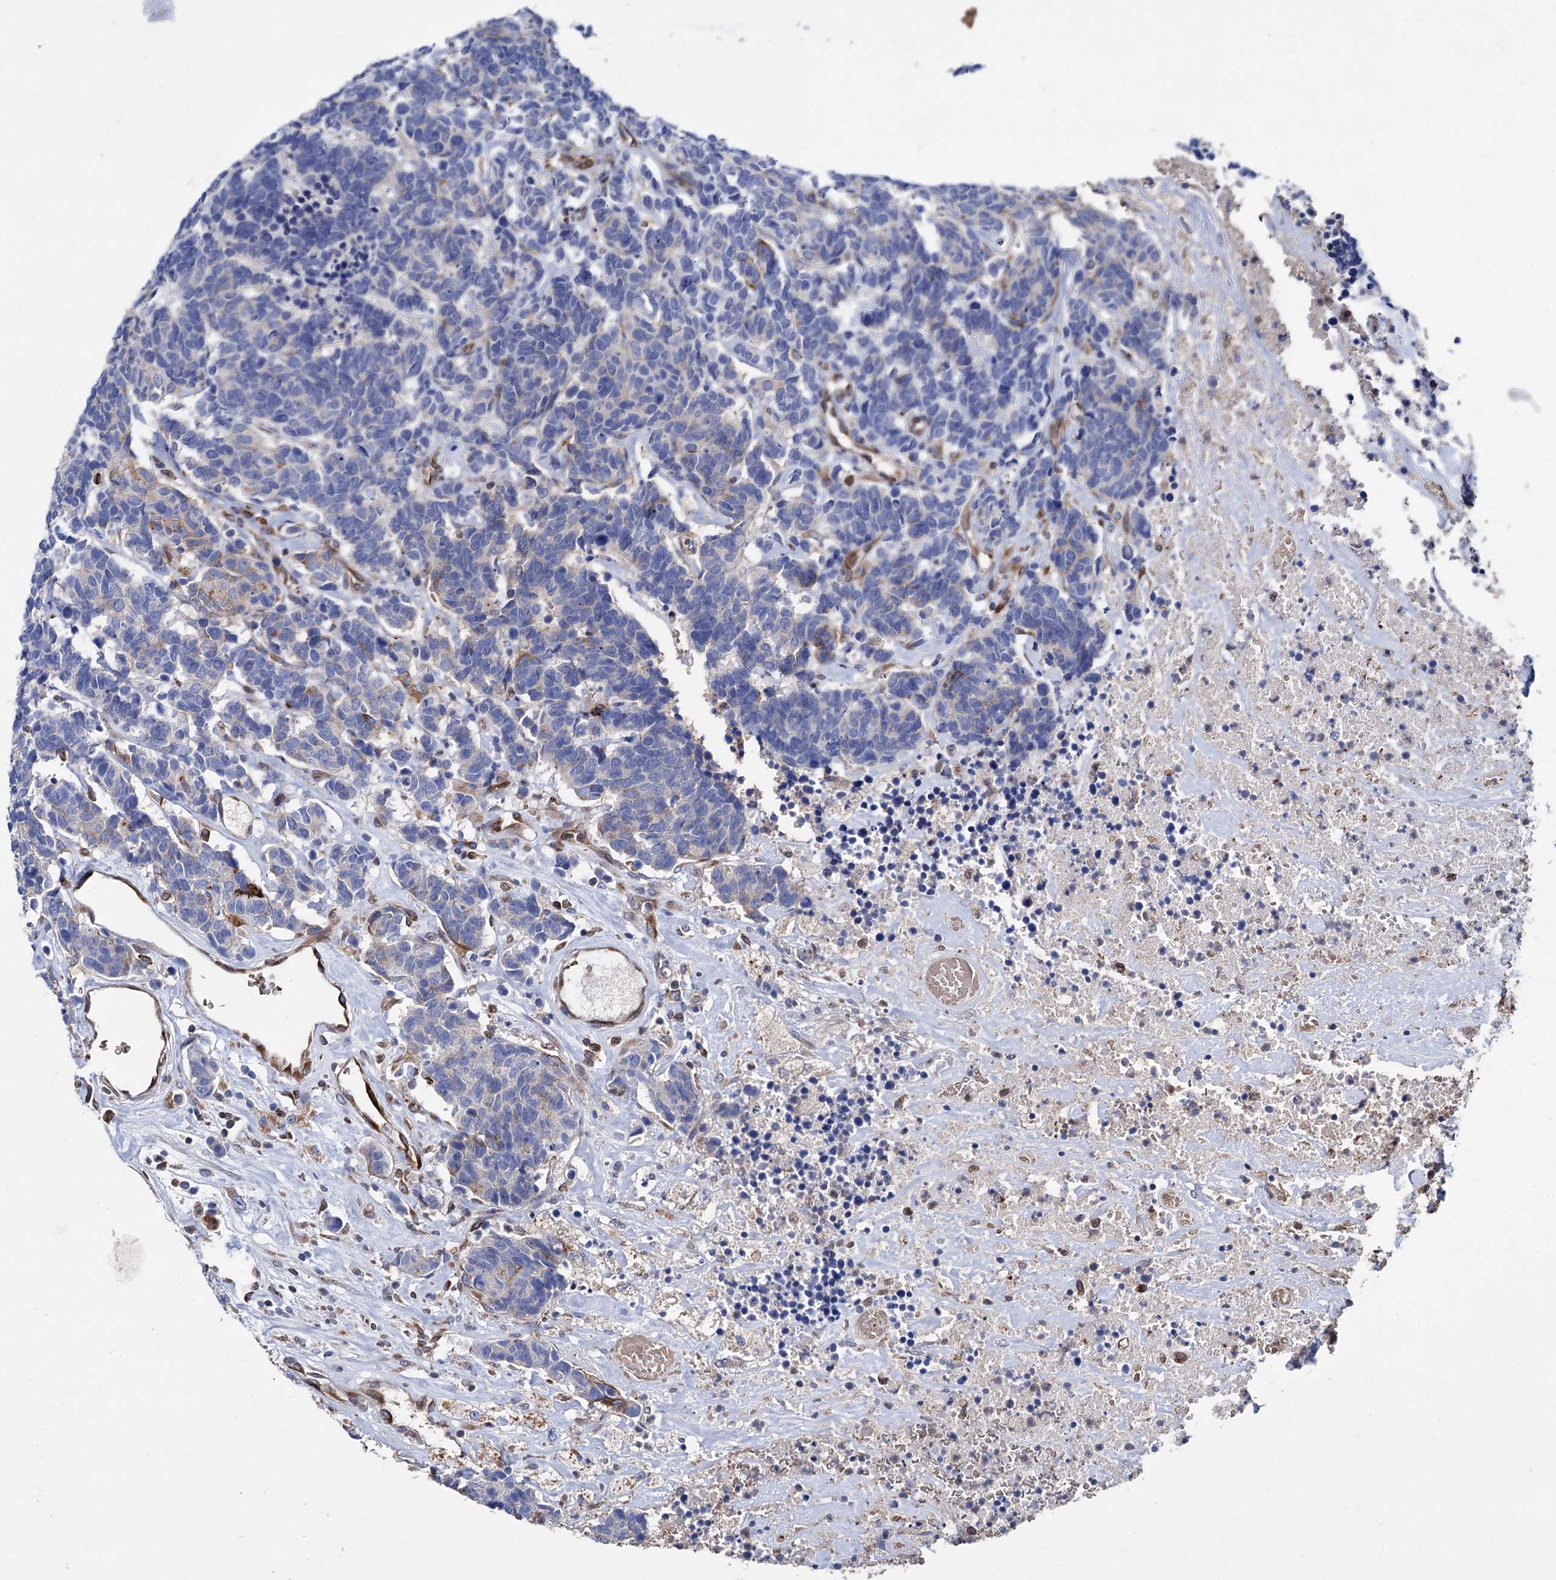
{"staining": {"intensity": "negative", "quantity": "none", "location": "none"}, "tissue": "carcinoid", "cell_type": "Tumor cells", "image_type": "cancer", "snomed": [{"axis": "morphology", "description": "Carcinoma, NOS"}, {"axis": "morphology", "description": "Carcinoid, malignant, NOS"}, {"axis": "topography", "description": "Urinary bladder"}], "caption": "Immunohistochemistry of carcinoid exhibits no staining in tumor cells. (DAB immunohistochemistry visualized using brightfield microscopy, high magnification).", "gene": "STING1", "patient": {"sex": "male", "age": 57}}